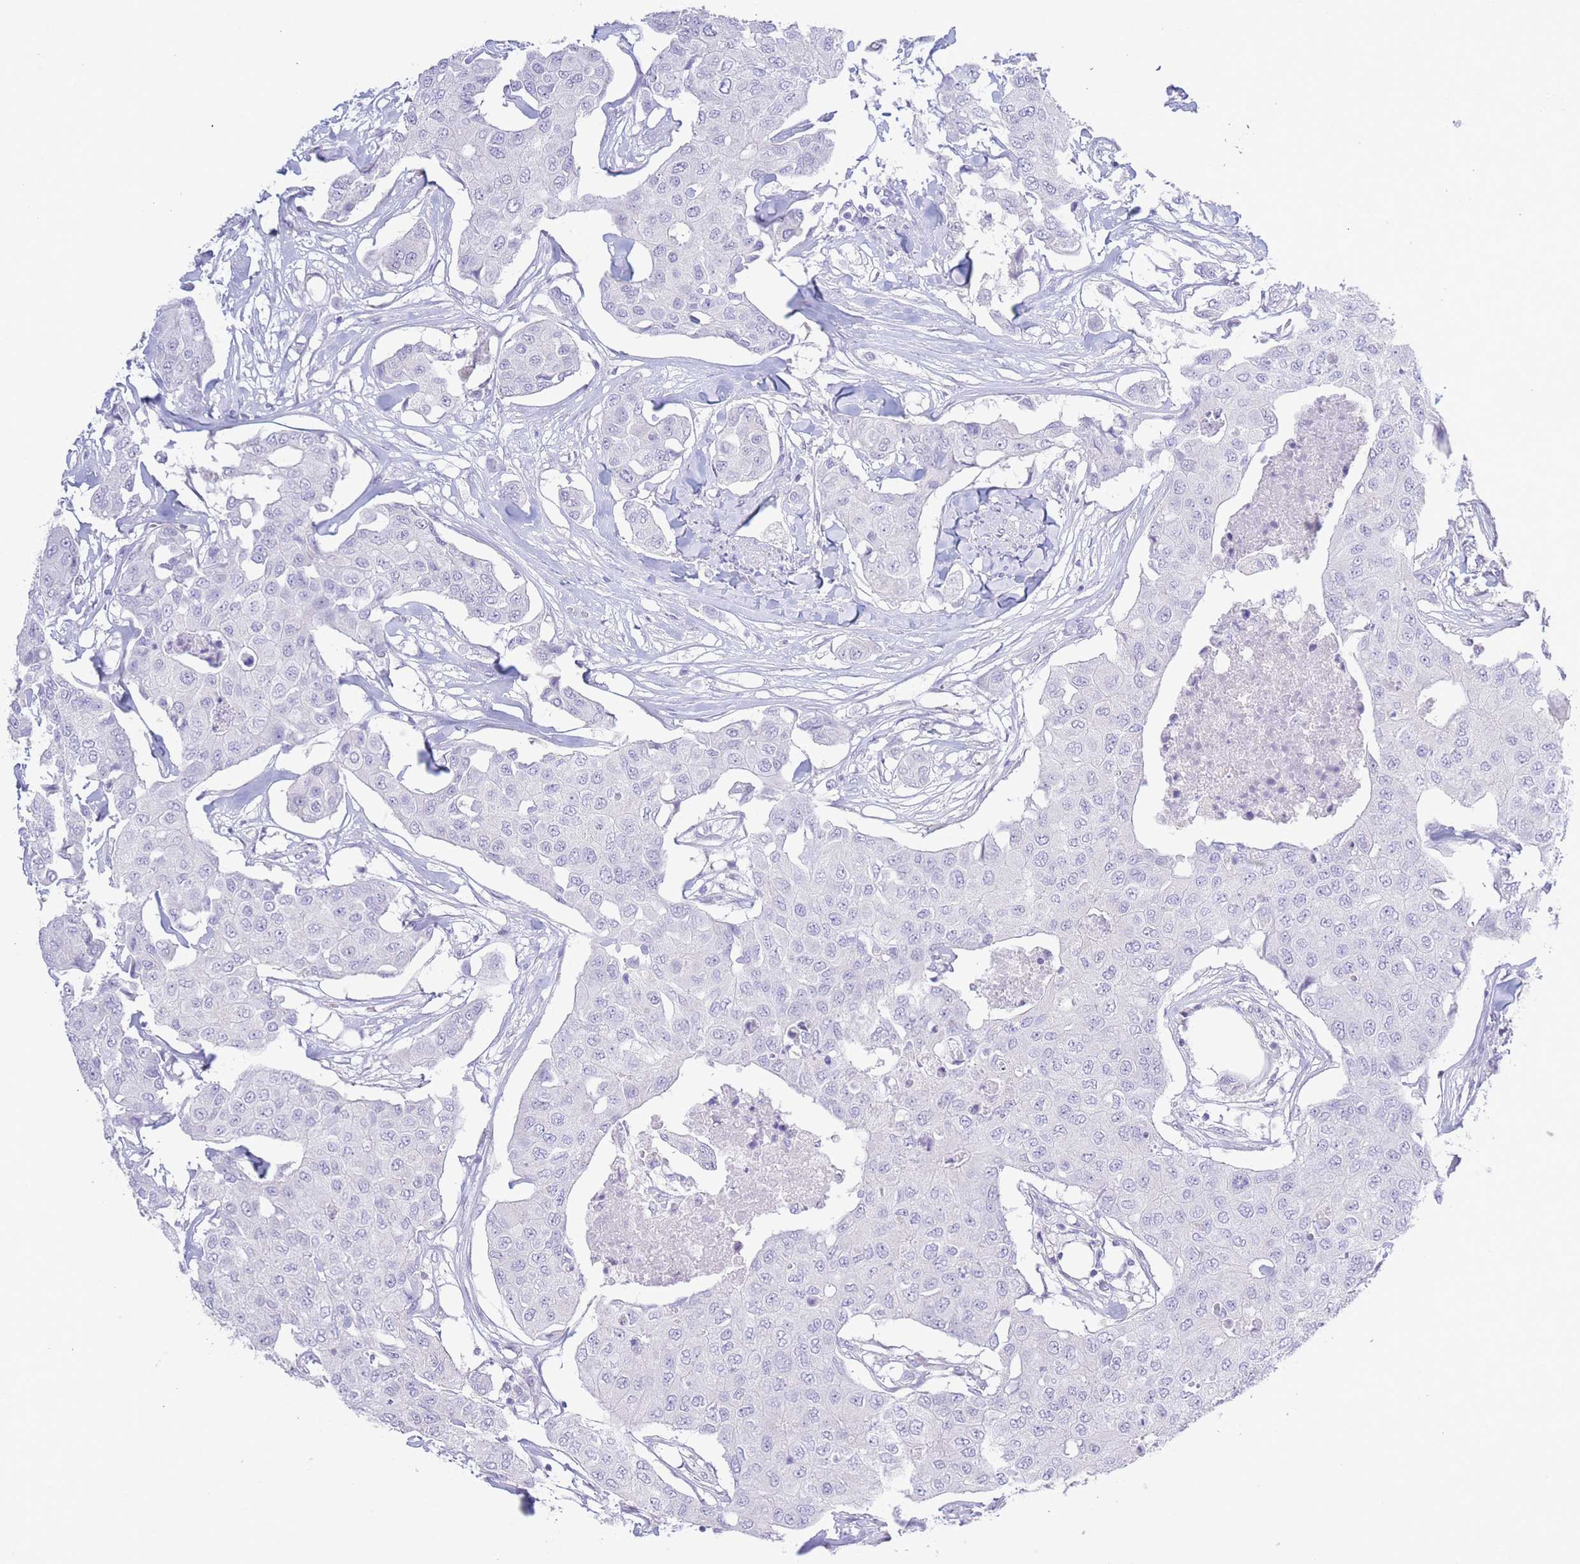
{"staining": {"intensity": "negative", "quantity": "none", "location": "none"}, "tissue": "breast cancer", "cell_type": "Tumor cells", "image_type": "cancer", "snomed": [{"axis": "morphology", "description": "Duct carcinoma"}, {"axis": "topography", "description": "Breast"}, {"axis": "topography", "description": "Lymph node"}], "caption": "This is an immunohistochemistry (IHC) micrograph of human breast intraductal carcinoma. There is no positivity in tumor cells.", "gene": "PKLR", "patient": {"sex": "female", "age": 80}}